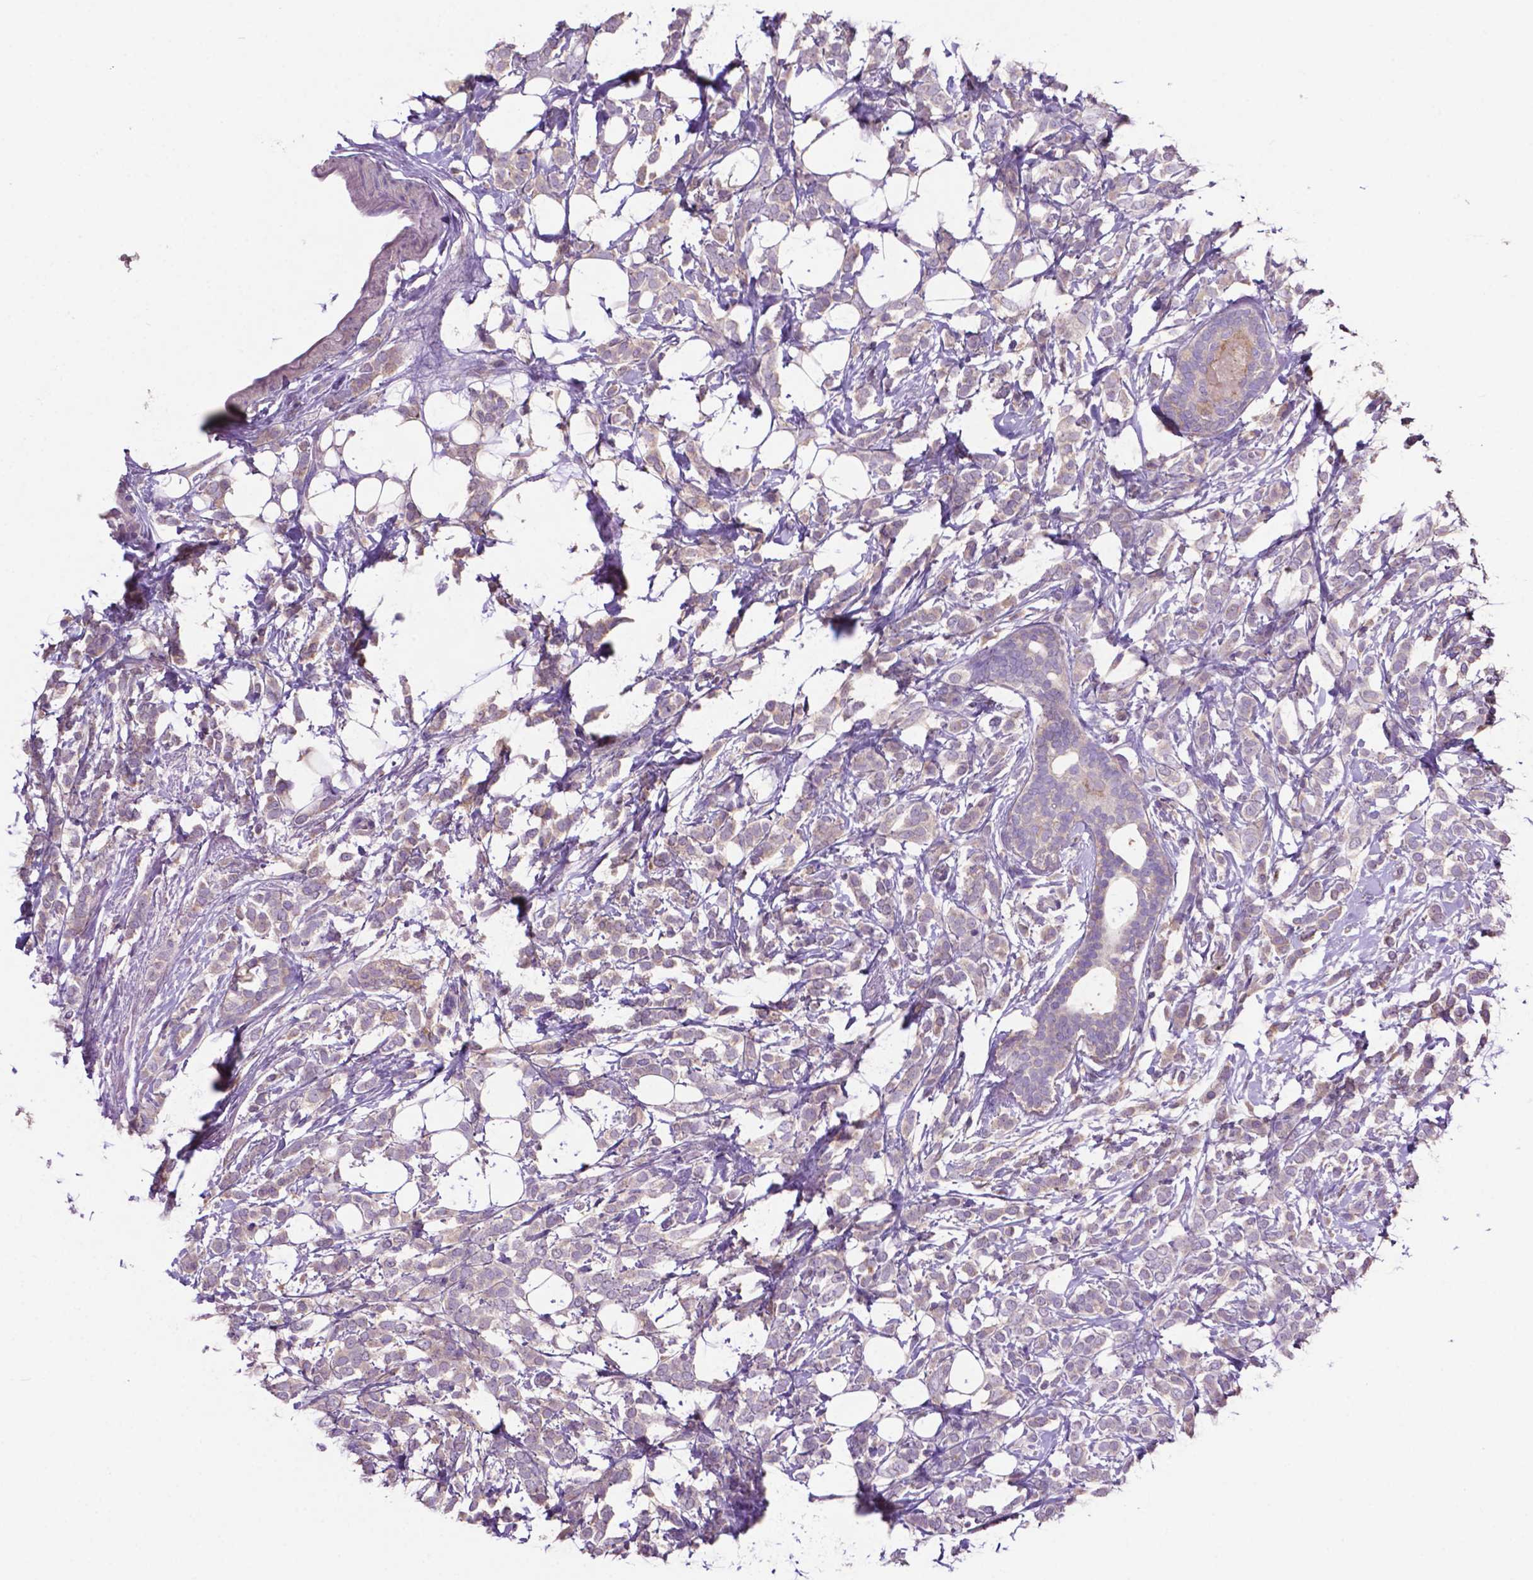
{"staining": {"intensity": "negative", "quantity": "none", "location": "none"}, "tissue": "breast cancer", "cell_type": "Tumor cells", "image_type": "cancer", "snomed": [{"axis": "morphology", "description": "Lobular carcinoma"}, {"axis": "topography", "description": "Breast"}], "caption": "High magnification brightfield microscopy of lobular carcinoma (breast) stained with DAB (3,3'-diaminobenzidine) (brown) and counterstained with hematoxylin (blue): tumor cells show no significant expression.", "gene": "PRPS2", "patient": {"sex": "female", "age": 49}}